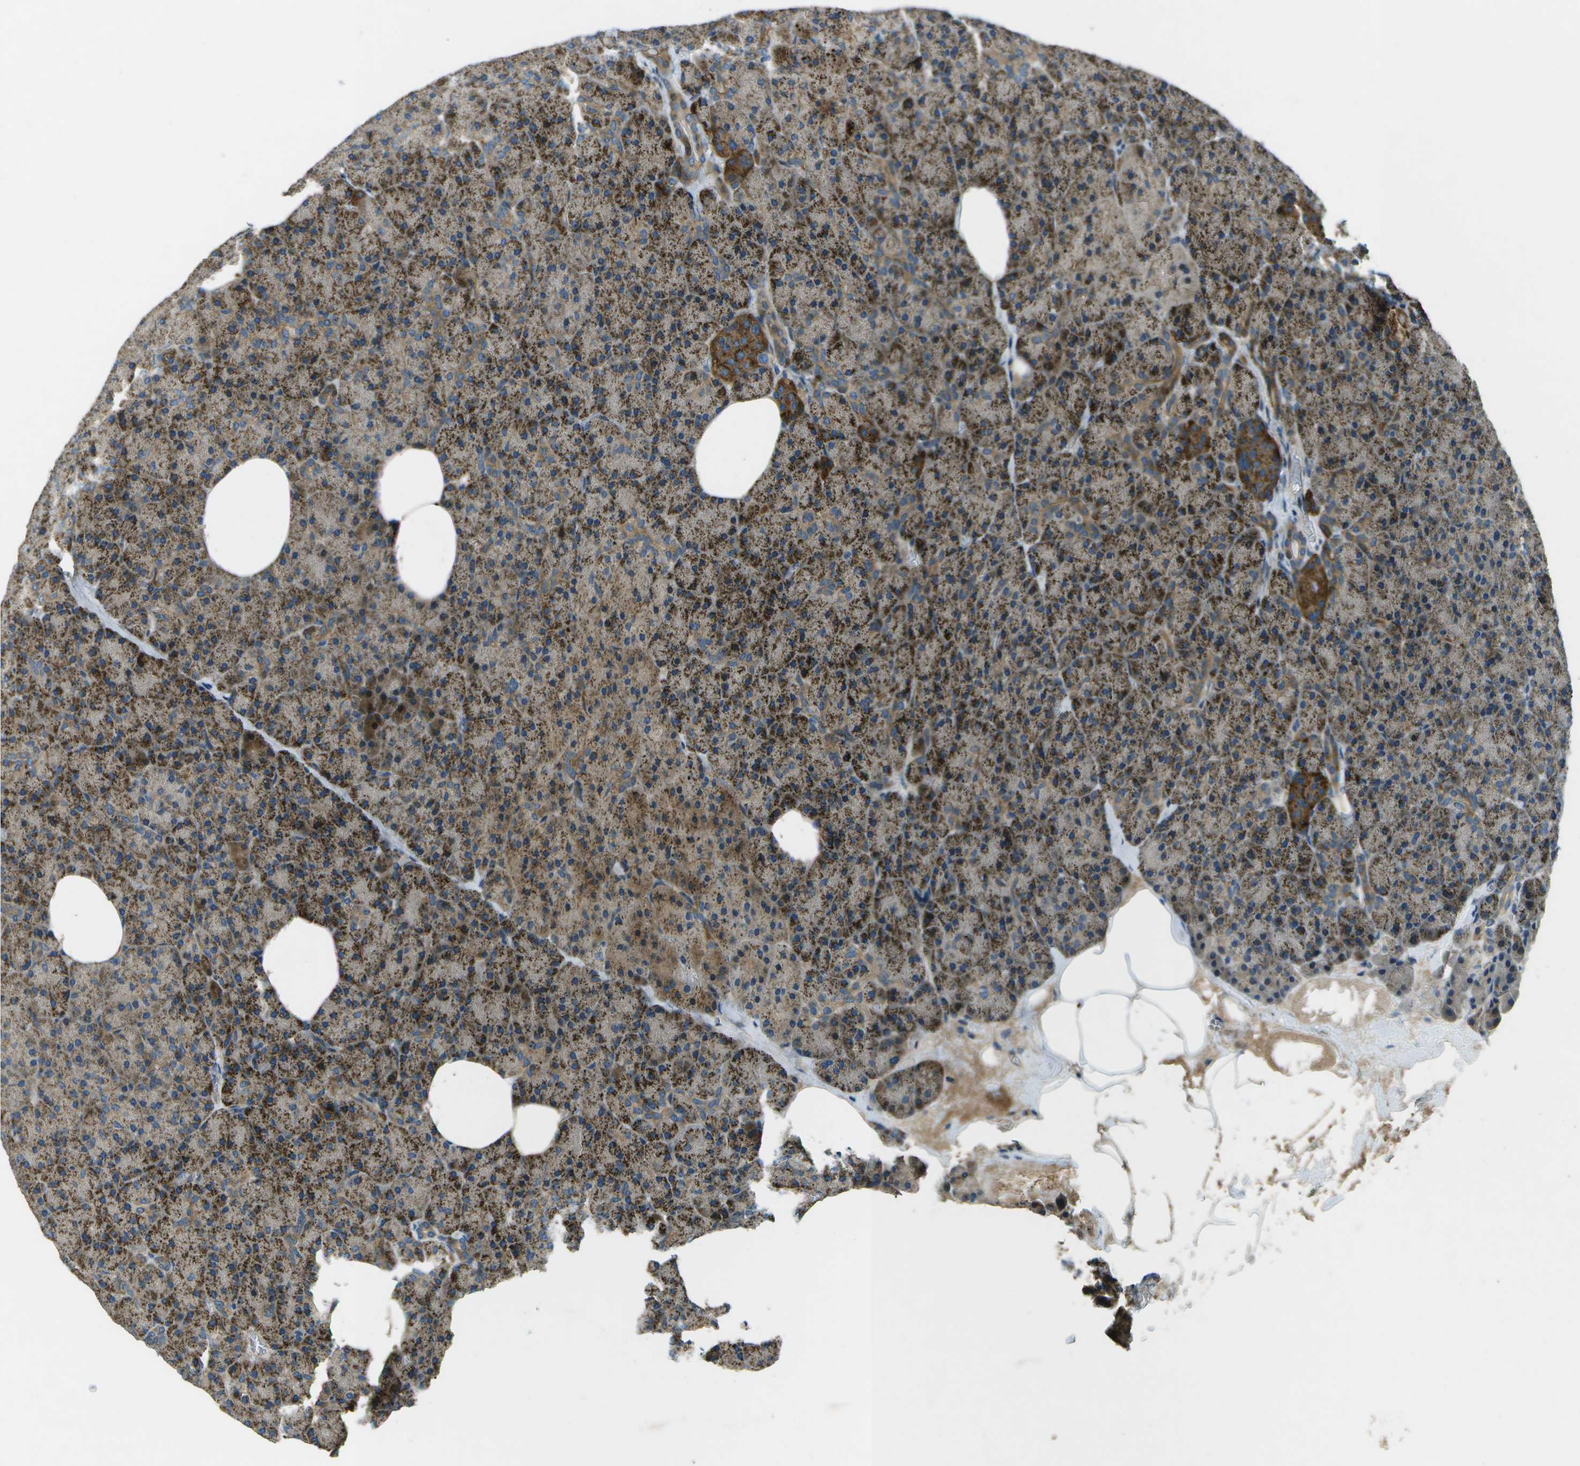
{"staining": {"intensity": "moderate", "quantity": "25%-75%", "location": "cytoplasmic/membranous"}, "tissue": "pancreas", "cell_type": "Exocrine glandular cells", "image_type": "normal", "snomed": [{"axis": "morphology", "description": "Normal tissue, NOS"}, {"axis": "topography", "description": "Pancreas"}], "caption": "High-power microscopy captured an IHC image of normal pancreas, revealing moderate cytoplasmic/membranous staining in approximately 25%-75% of exocrine glandular cells. (DAB (3,3'-diaminobenzidine) IHC with brightfield microscopy, high magnification).", "gene": "PXYLP1", "patient": {"sex": "female", "age": 35}}